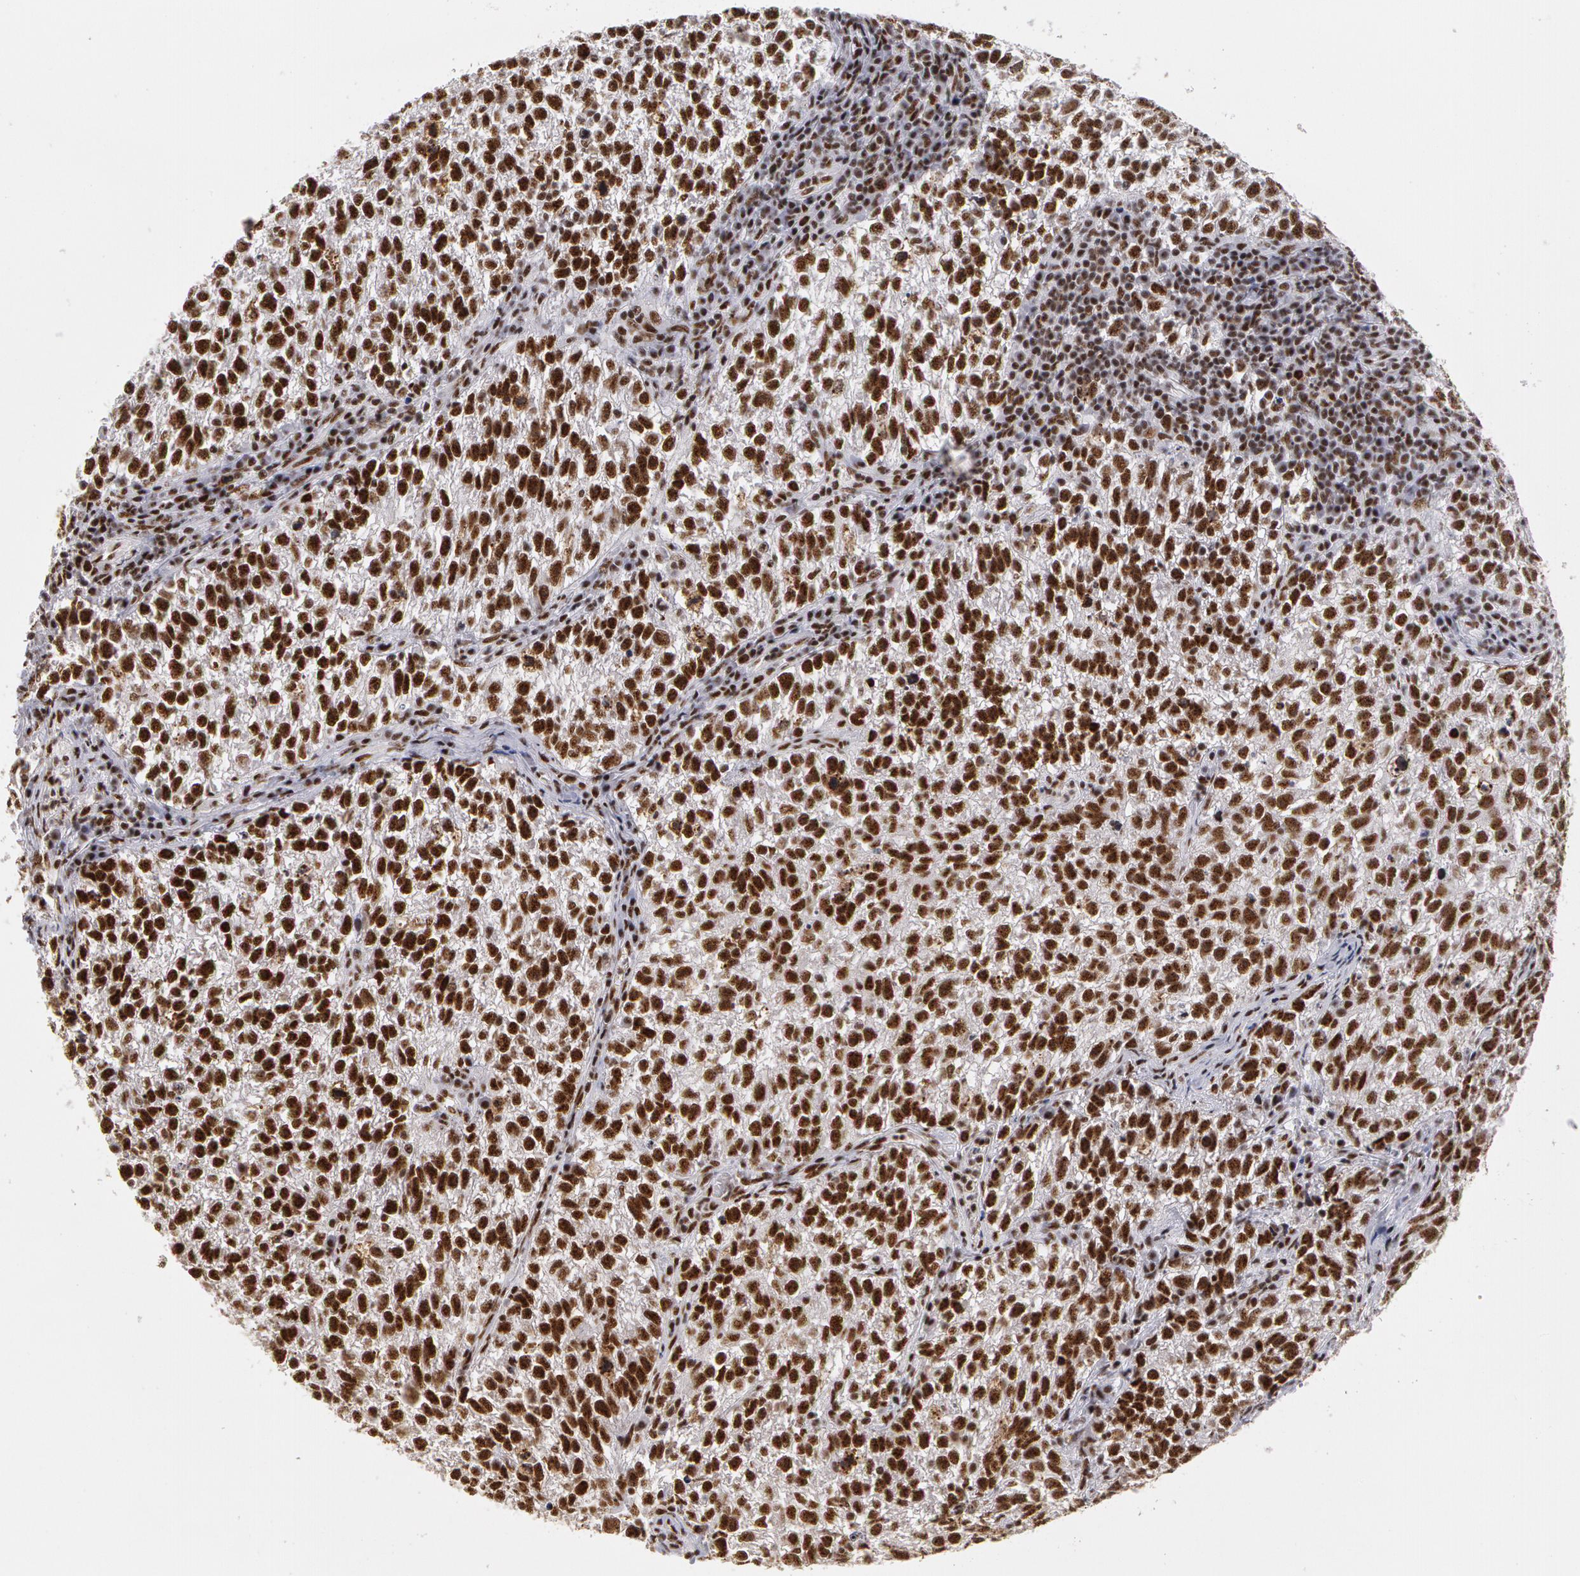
{"staining": {"intensity": "strong", "quantity": ">75%", "location": "nuclear"}, "tissue": "testis cancer", "cell_type": "Tumor cells", "image_type": "cancer", "snomed": [{"axis": "morphology", "description": "Seminoma, NOS"}, {"axis": "topography", "description": "Testis"}], "caption": "This histopathology image reveals immunohistochemistry staining of human testis cancer (seminoma), with high strong nuclear staining in about >75% of tumor cells.", "gene": "PNN", "patient": {"sex": "male", "age": 38}}